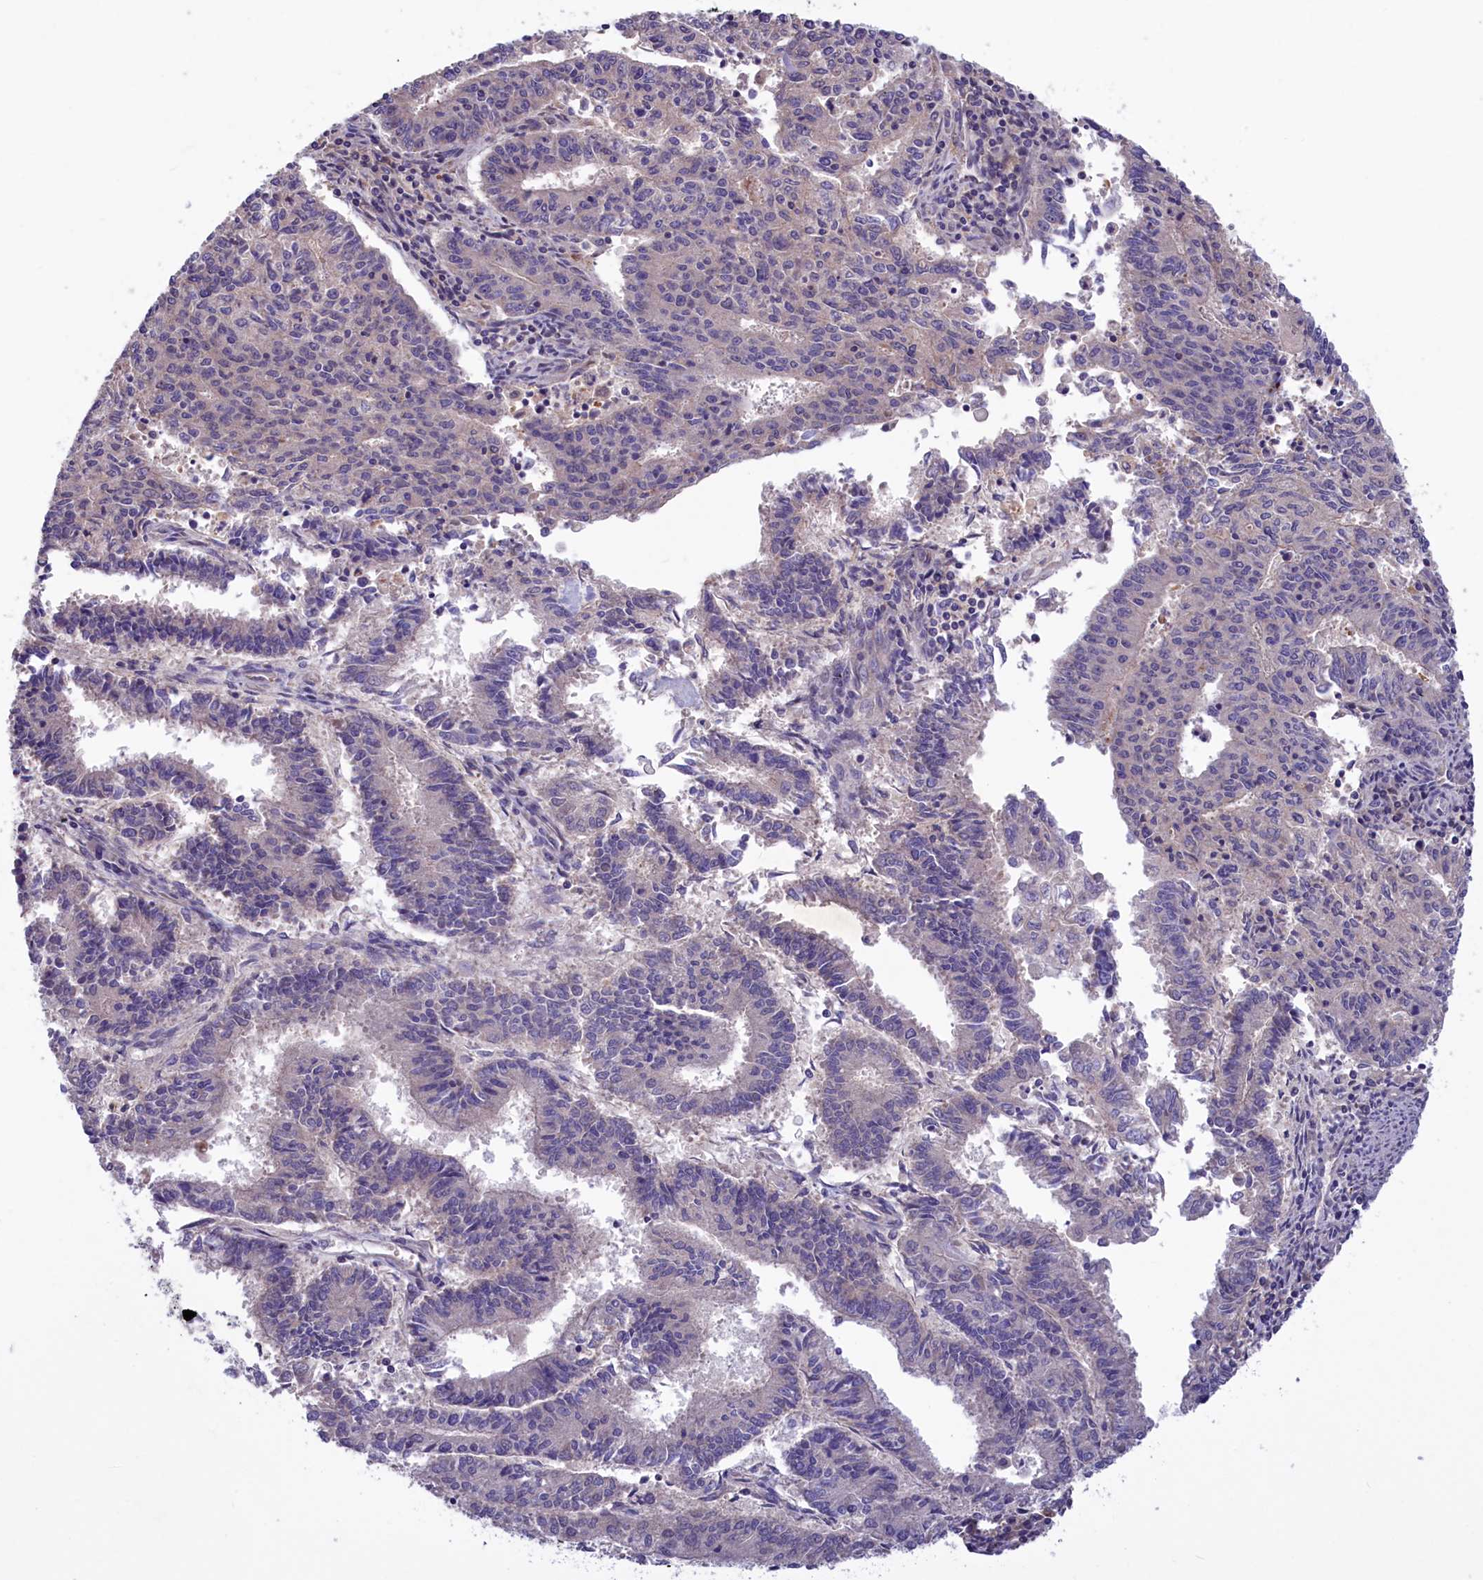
{"staining": {"intensity": "weak", "quantity": "<25%", "location": "cytoplasmic/membranous"}, "tissue": "endometrial cancer", "cell_type": "Tumor cells", "image_type": "cancer", "snomed": [{"axis": "morphology", "description": "Adenocarcinoma, NOS"}, {"axis": "topography", "description": "Endometrium"}], "caption": "DAB immunohistochemical staining of adenocarcinoma (endometrial) demonstrates no significant positivity in tumor cells. (DAB immunohistochemistry (IHC) visualized using brightfield microscopy, high magnification).", "gene": "AMDHD2", "patient": {"sex": "female", "age": 59}}